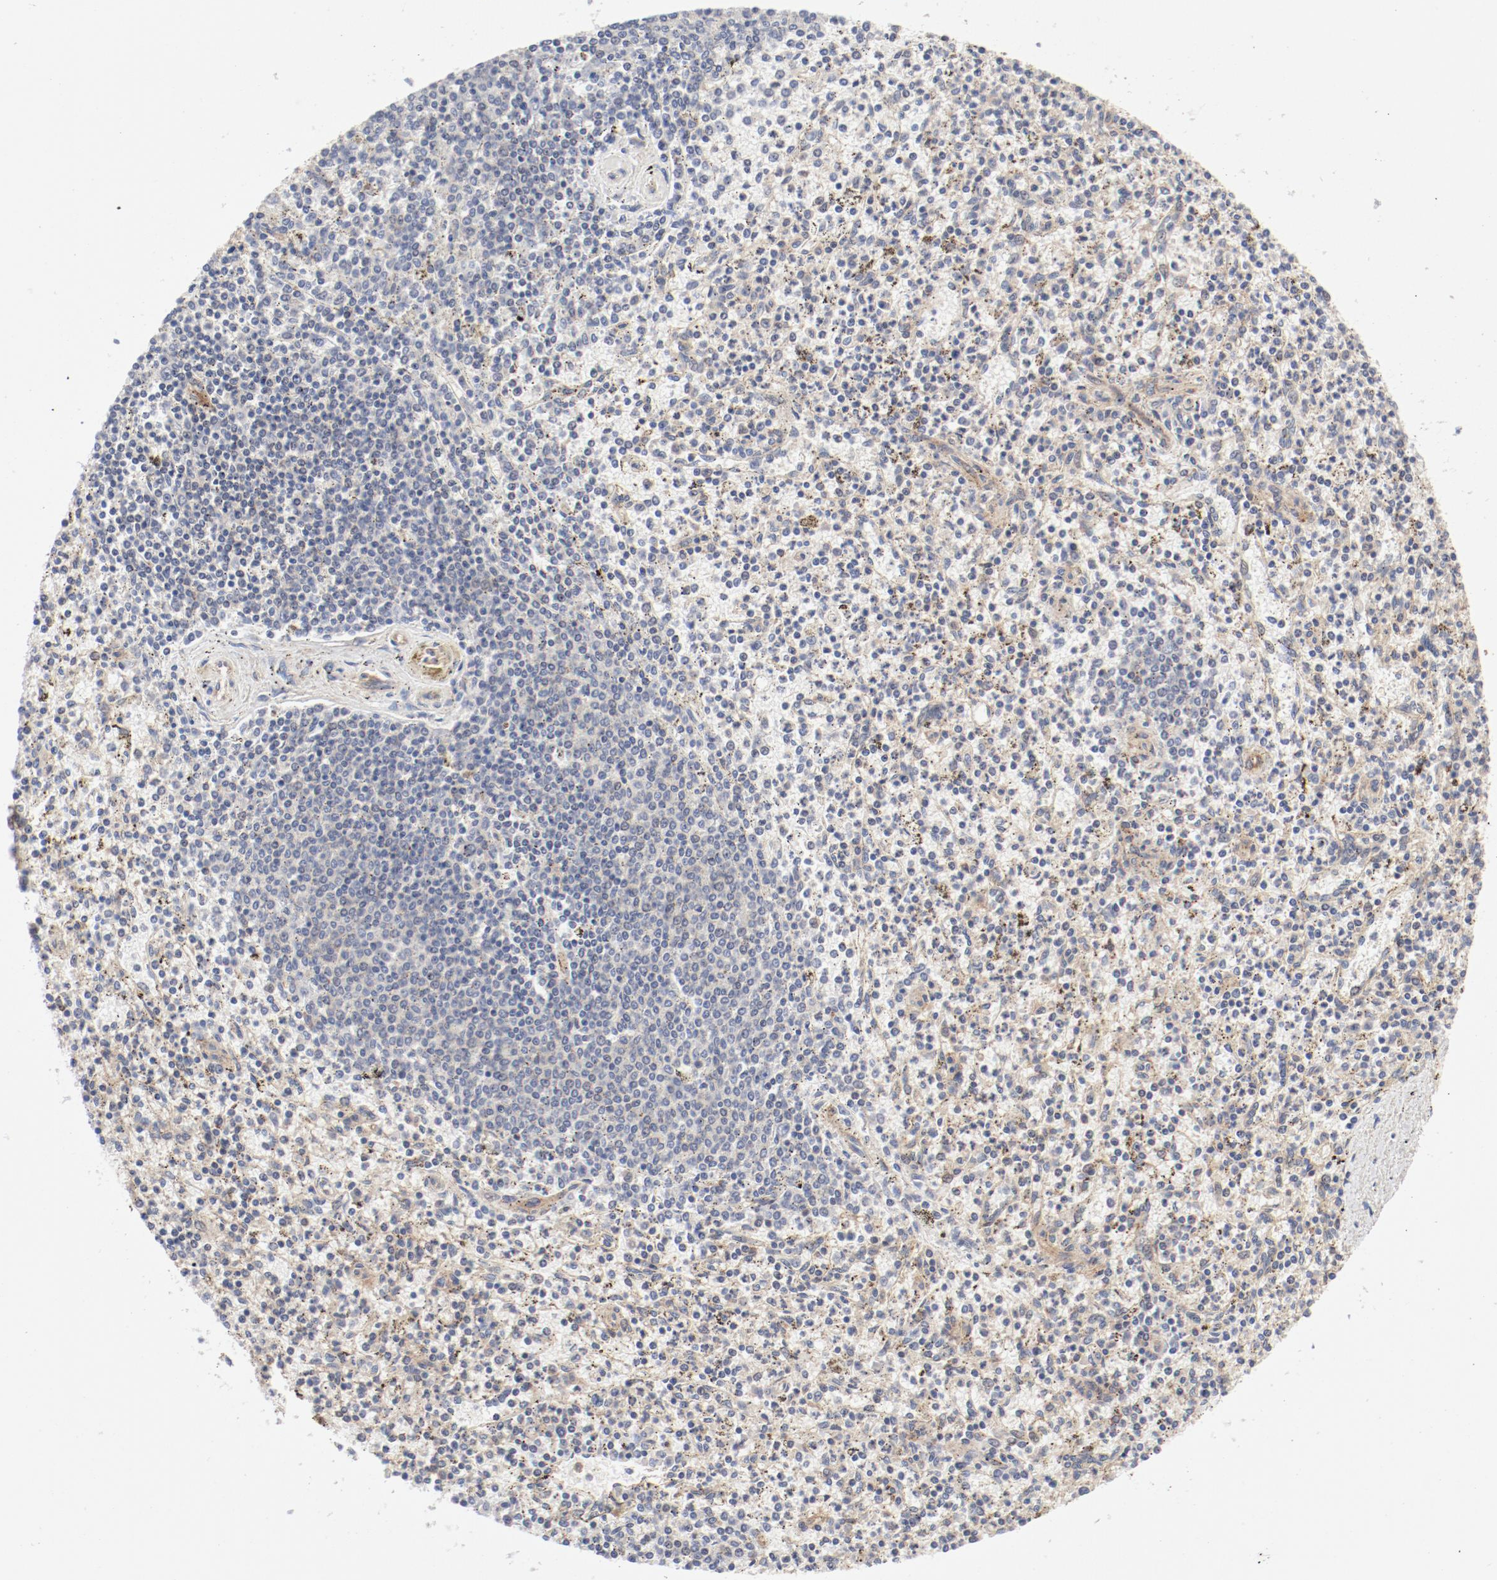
{"staining": {"intensity": "moderate", "quantity": ">75%", "location": "cytoplasmic/membranous"}, "tissue": "spleen", "cell_type": "Cells in red pulp", "image_type": "normal", "snomed": [{"axis": "morphology", "description": "Normal tissue, NOS"}, {"axis": "topography", "description": "Spleen"}], "caption": "High-power microscopy captured an immunohistochemistry micrograph of benign spleen, revealing moderate cytoplasmic/membranous positivity in about >75% of cells in red pulp. (Brightfield microscopy of DAB IHC at high magnification).", "gene": "AP2A1", "patient": {"sex": "male", "age": 72}}